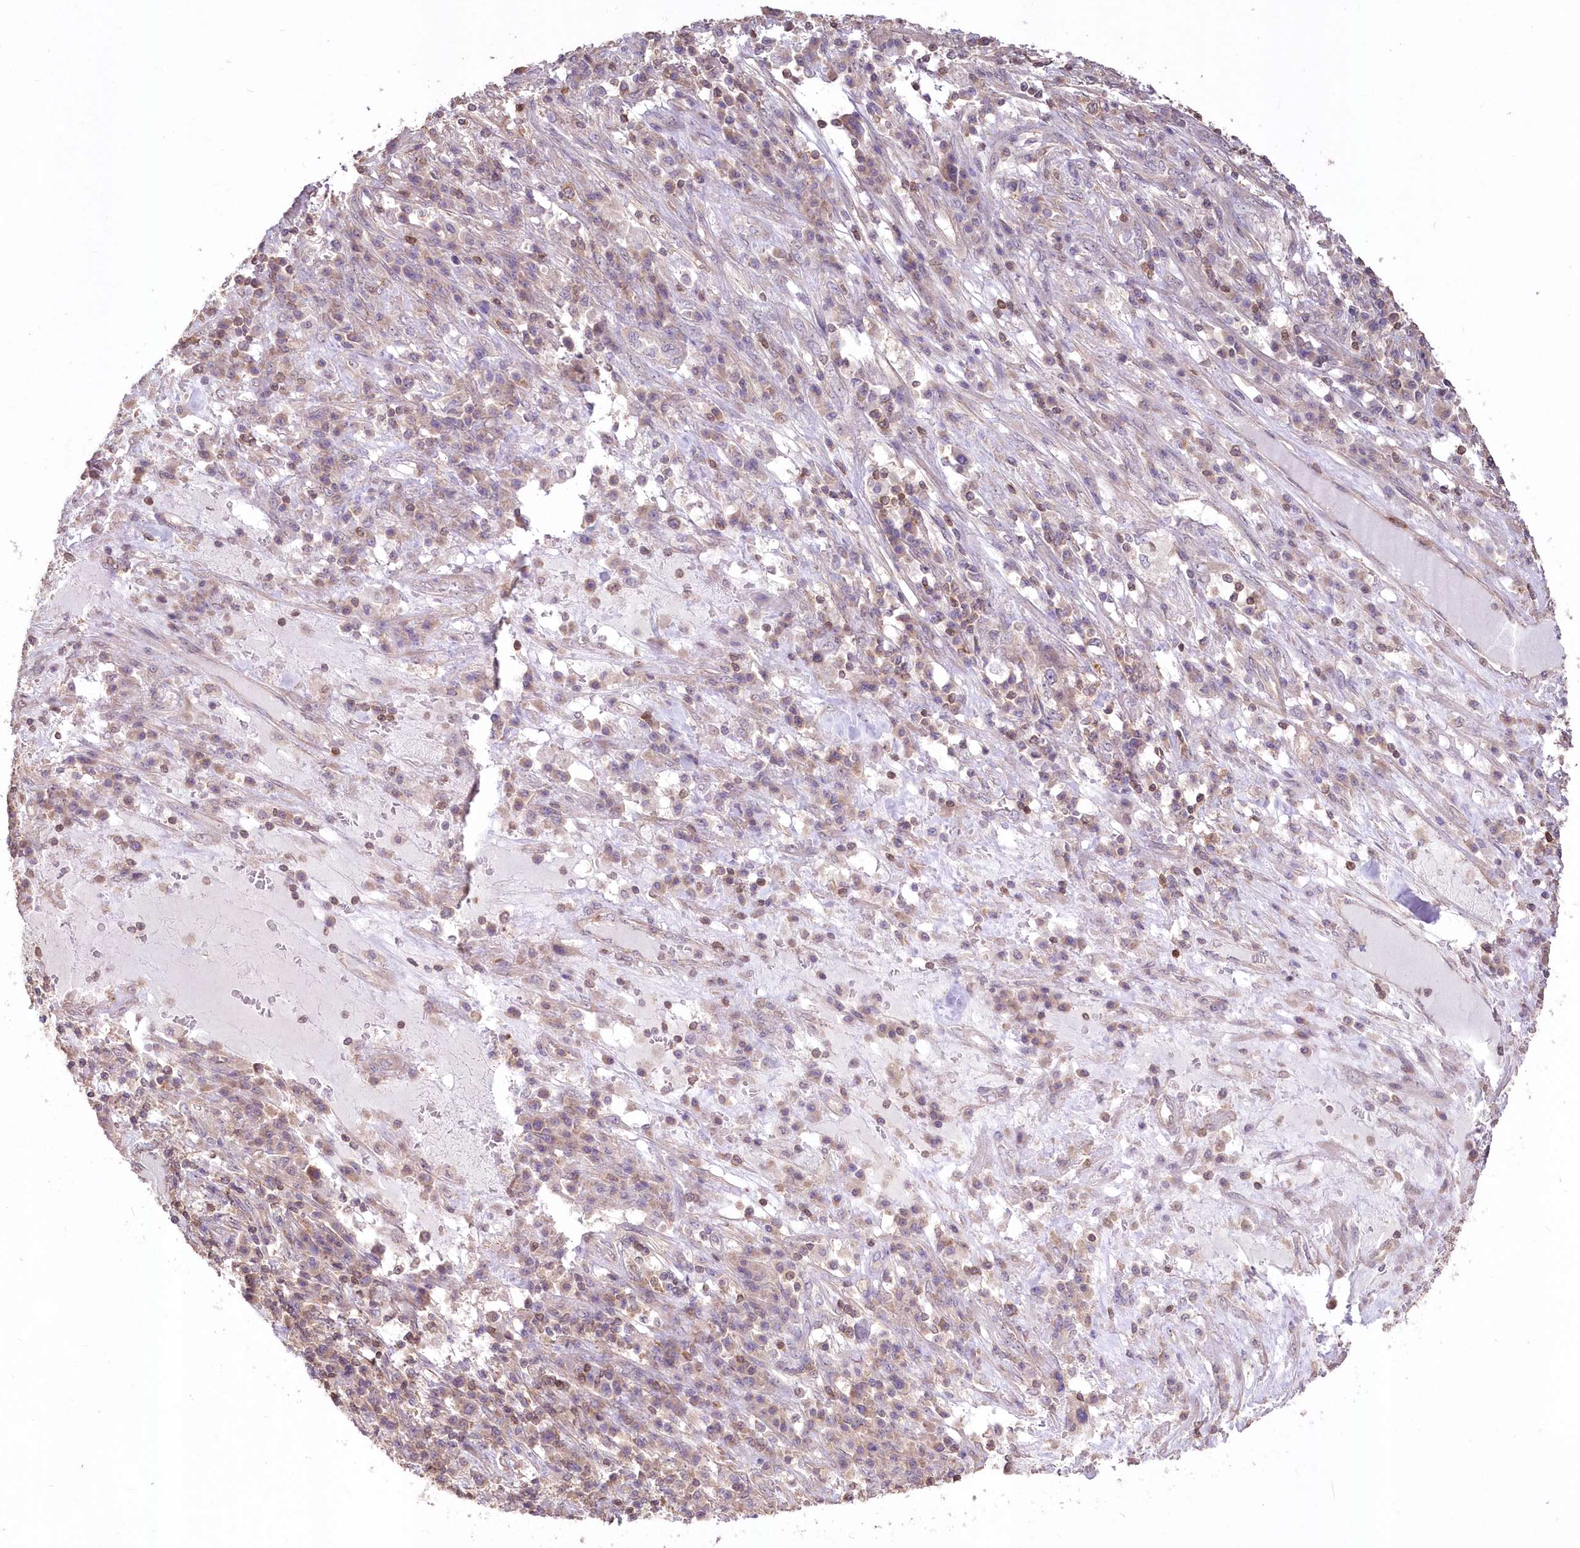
{"staining": {"intensity": "weak", "quantity": "<25%", "location": "nuclear"}, "tissue": "endometrial cancer", "cell_type": "Tumor cells", "image_type": "cancer", "snomed": [{"axis": "morphology", "description": "Adenocarcinoma, NOS"}, {"axis": "topography", "description": "Endometrium"}], "caption": "A high-resolution photomicrograph shows immunohistochemistry staining of adenocarcinoma (endometrial), which exhibits no significant staining in tumor cells. The staining is performed using DAB brown chromogen with nuclei counter-stained in using hematoxylin.", "gene": "STK17B", "patient": {"sex": "female", "age": 49}}